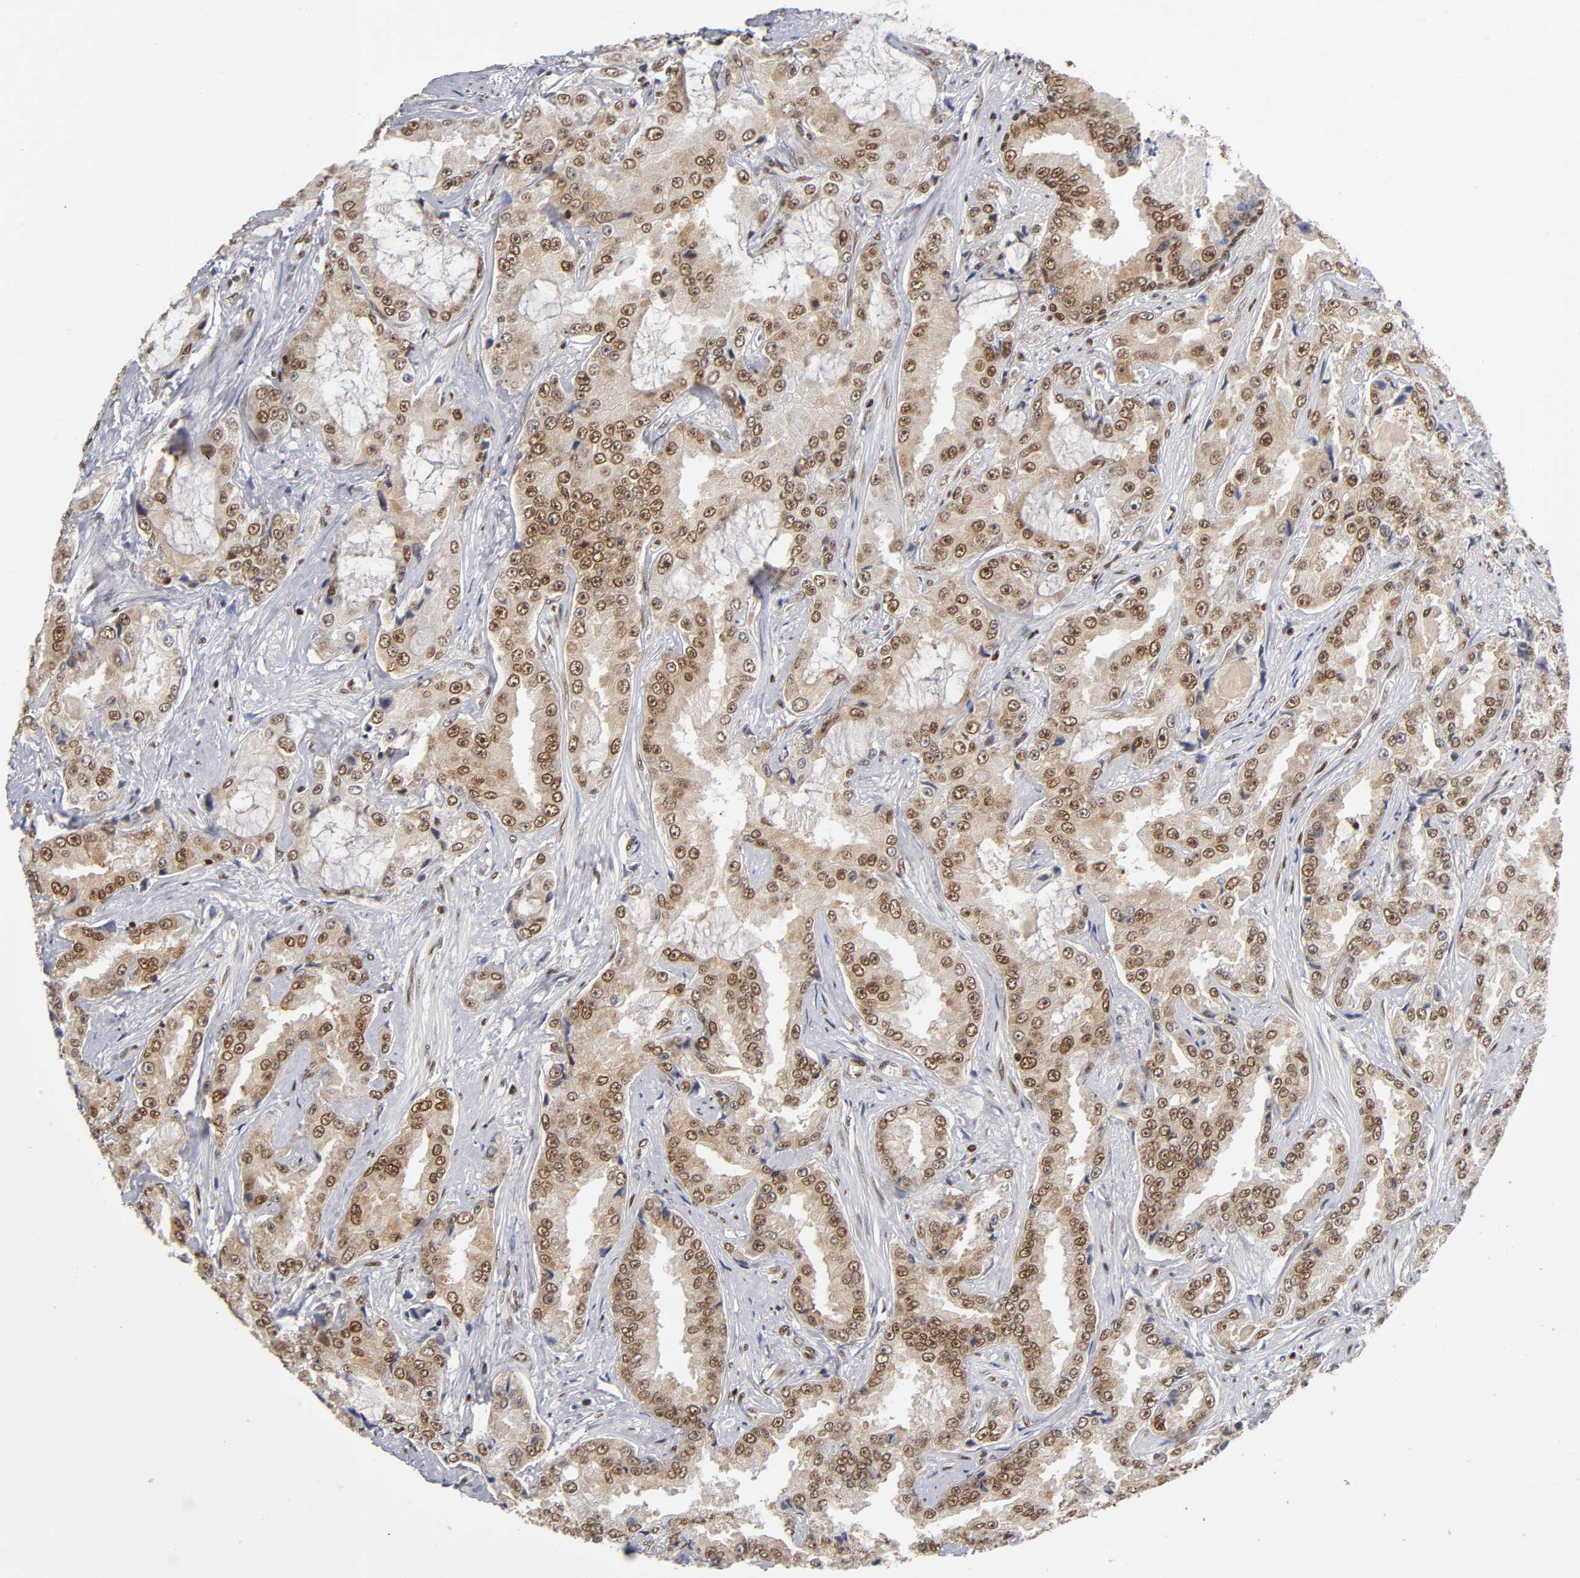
{"staining": {"intensity": "strong", "quantity": ">75%", "location": "nuclear"}, "tissue": "prostate cancer", "cell_type": "Tumor cells", "image_type": "cancer", "snomed": [{"axis": "morphology", "description": "Adenocarcinoma, High grade"}, {"axis": "topography", "description": "Prostate"}], "caption": "Strong nuclear protein staining is appreciated in approximately >75% of tumor cells in high-grade adenocarcinoma (prostate).", "gene": "ILKAP", "patient": {"sex": "male", "age": 73}}